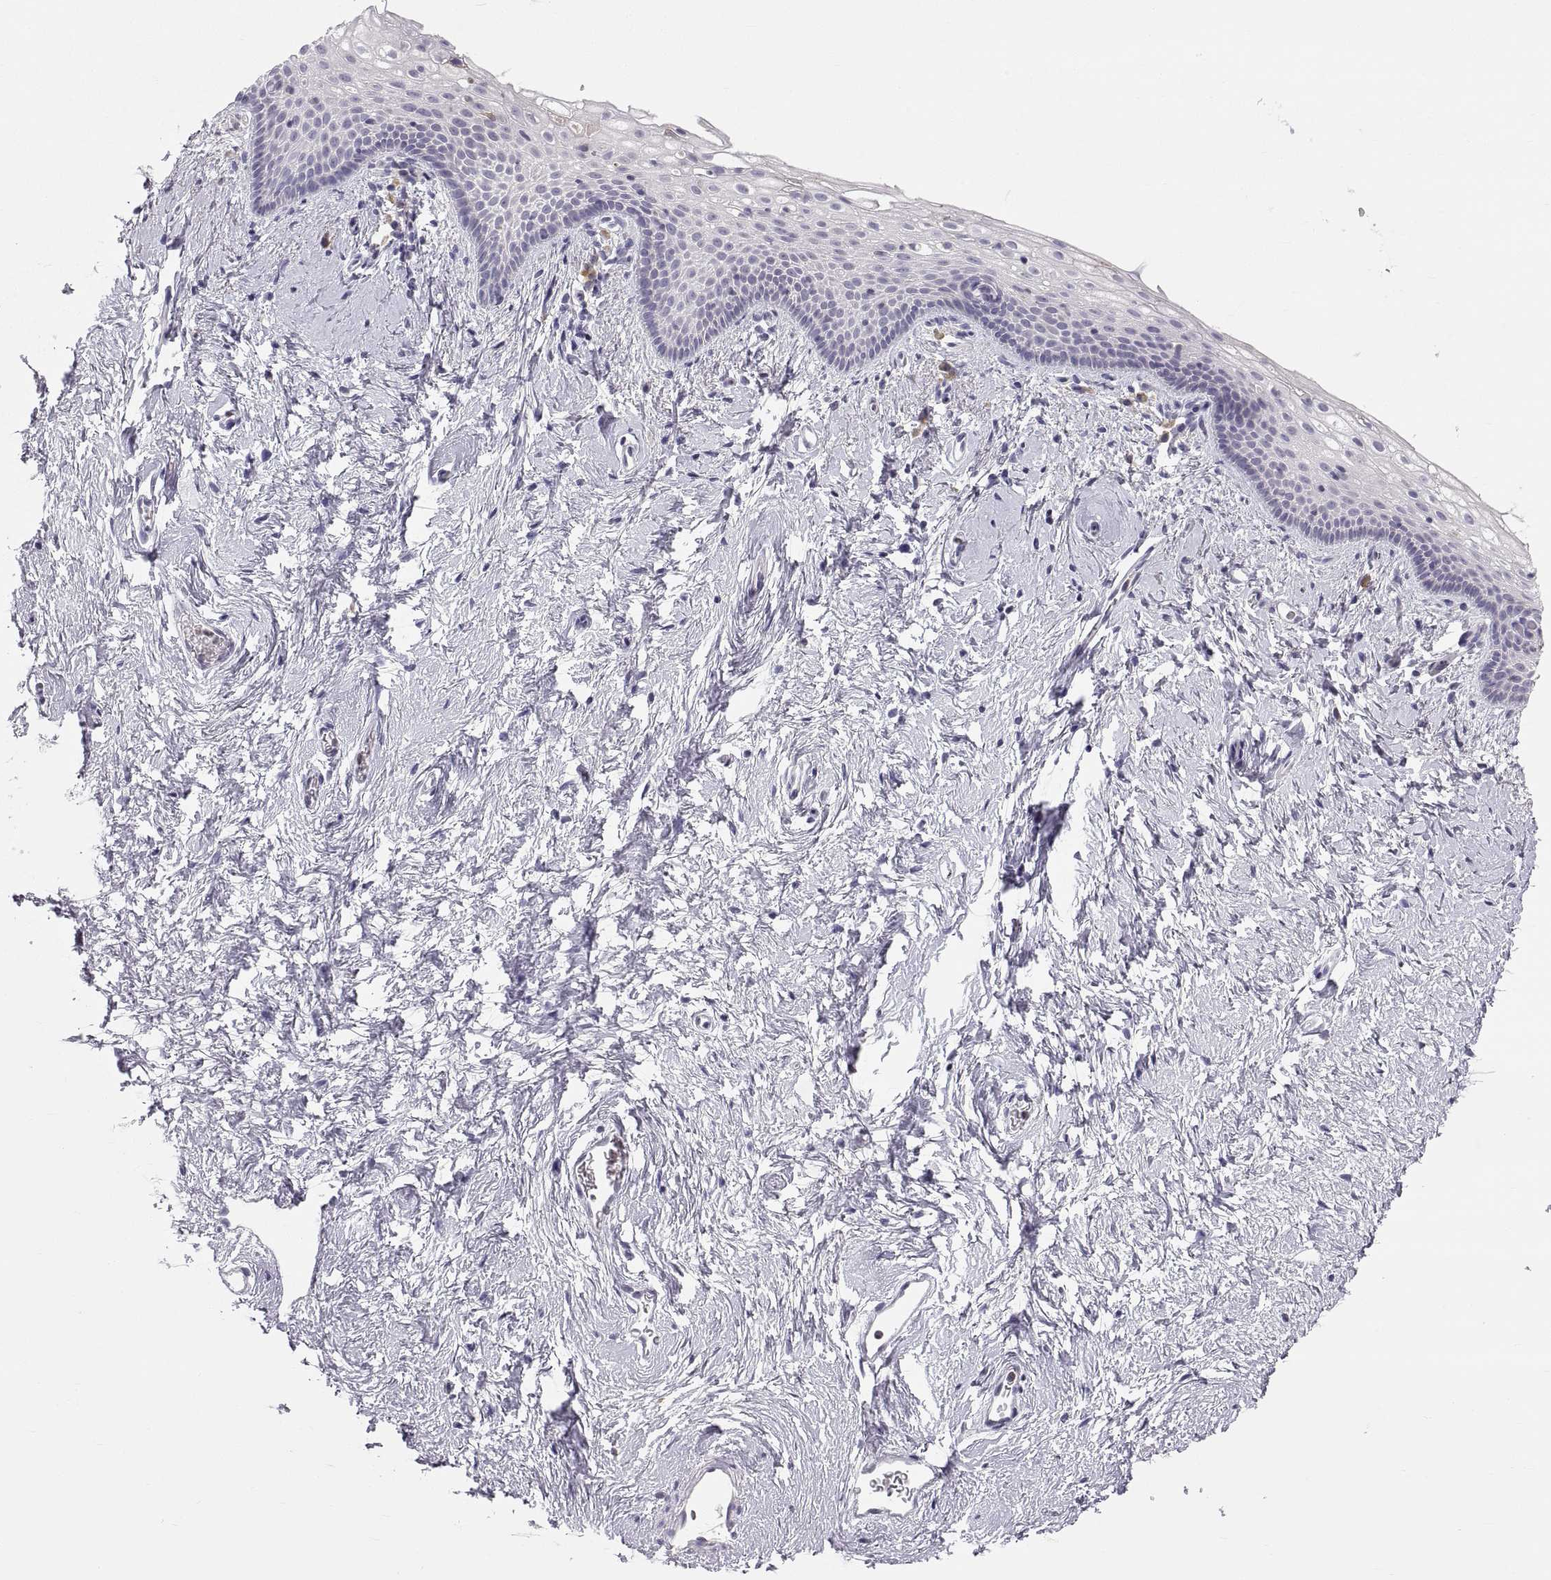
{"staining": {"intensity": "negative", "quantity": "none", "location": "none"}, "tissue": "vagina", "cell_type": "Squamous epithelial cells", "image_type": "normal", "snomed": [{"axis": "morphology", "description": "Normal tissue, NOS"}, {"axis": "topography", "description": "Vagina"}], "caption": "Immunohistochemistry (IHC) micrograph of unremarkable human vagina stained for a protein (brown), which shows no positivity in squamous epithelial cells. (DAB IHC with hematoxylin counter stain).", "gene": "ERO1A", "patient": {"sex": "female", "age": 61}}